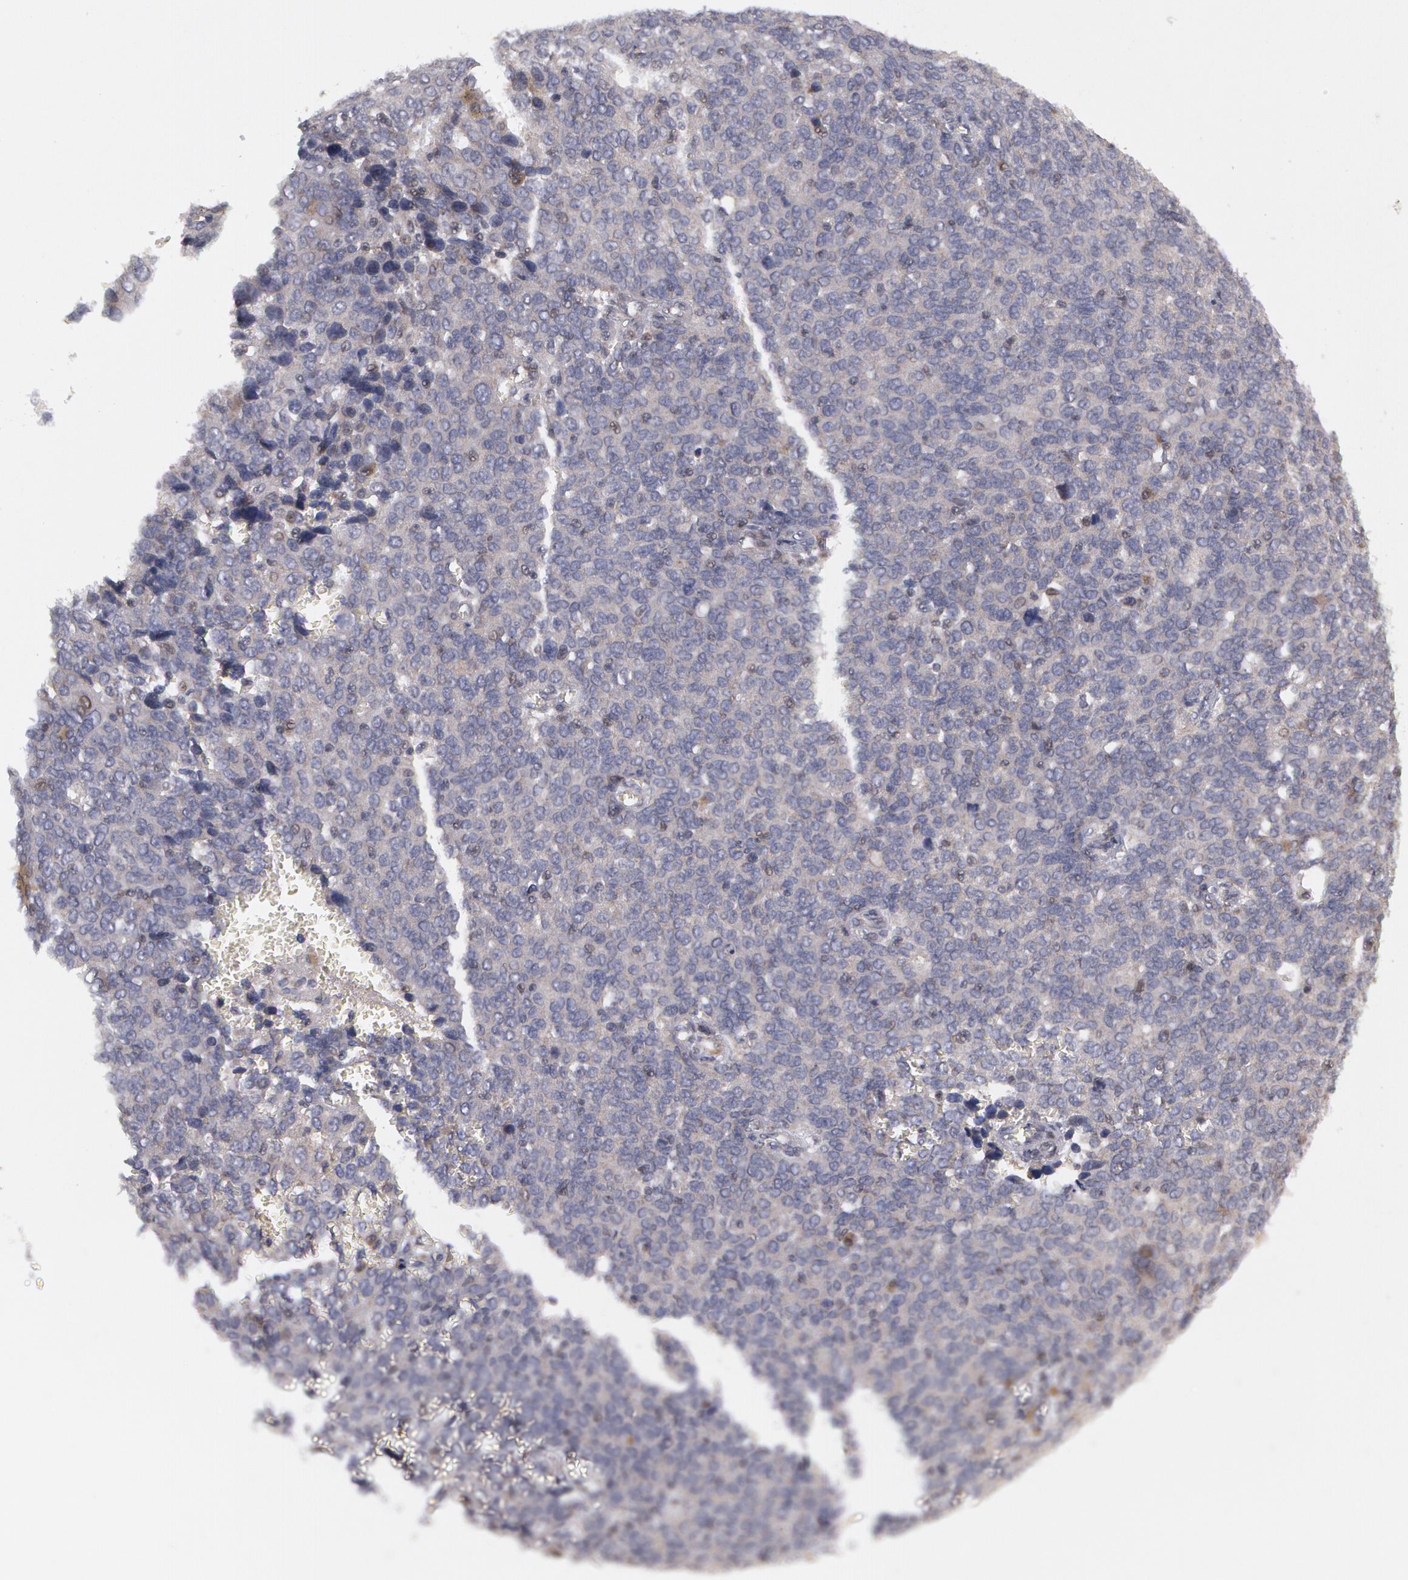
{"staining": {"intensity": "negative", "quantity": "none", "location": "none"}, "tissue": "ovarian cancer", "cell_type": "Tumor cells", "image_type": "cancer", "snomed": [{"axis": "morphology", "description": "Carcinoma, endometroid"}, {"axis": "topography", "description": "Ovary"}], "caption": "Ovarian cancer was stained to show a protein in brown. There is no significant positivity in tumor cells.", "gene": "STX5", "patient": {"sex": "female", "age": 75}}